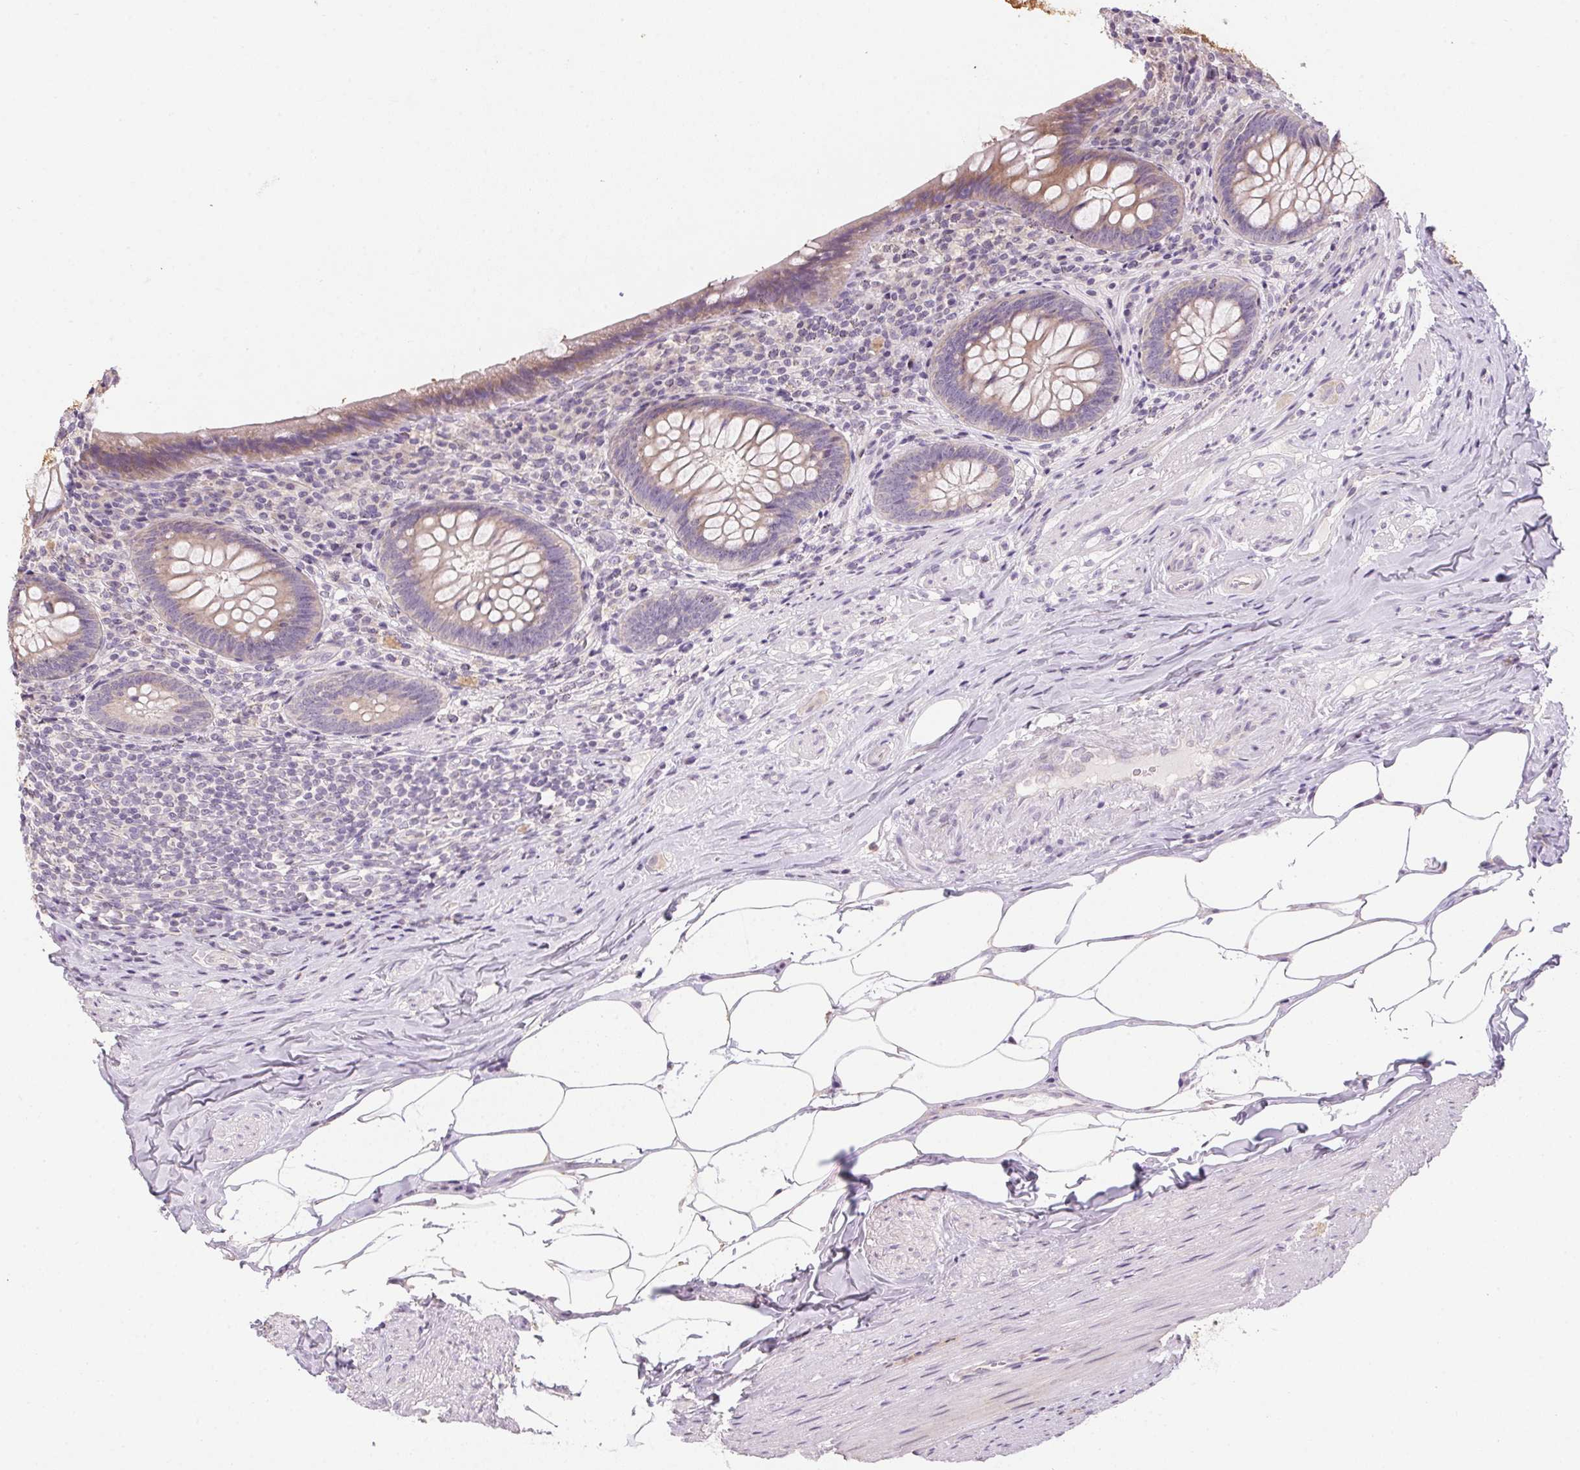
{"staining": {"intensity": "weak", "quantity": "25%-75%", "location": "cytoplasmic/membranous"}, "tissue": "appendix", "cell_type": "Glandular cells", "image_type": "normal", "snomed": [{"axis": "morphology", "description": "Normal tissue, NOS"}, {"axis": "topography", "description": "Appendix"}], "caption": "Protein expression analysis of unremarkable human appendix reveals weak cytoplasmic/membranous expression in about 25%-75% of glandular cells.", "gene": "SPACA9", "patient": {"sex": "male", "age": 47}}